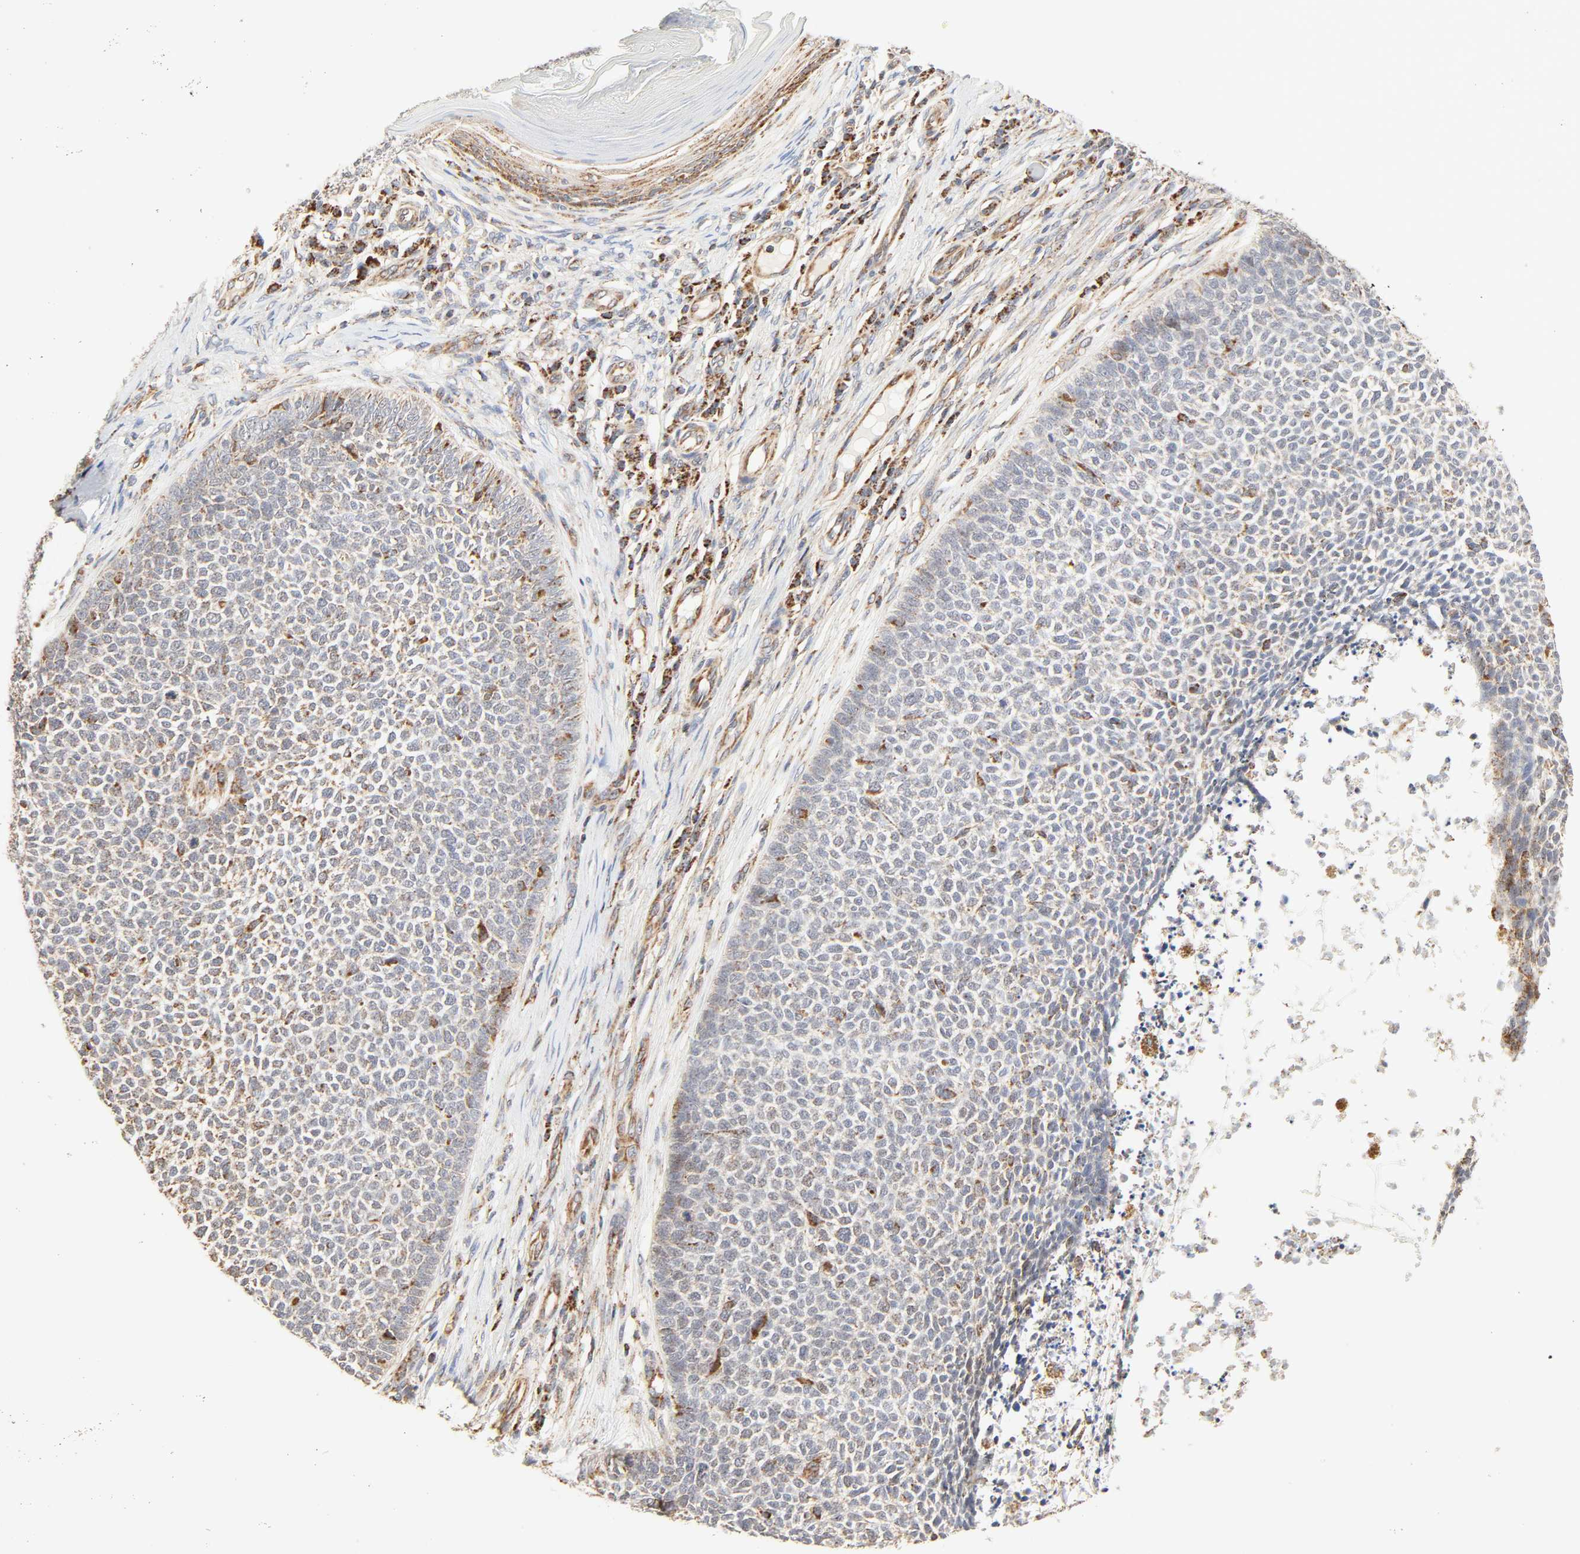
{"staining": {"intensity": "weak", "quantity": ">75%", "location": "cytoplasmic/membranous"}, "tissue": "skin cancer", "cell_type": "Tumor cells", "image_type": "cancer", "snomed": [{"axis": "morphology", "description": "Basal cell carcinoma"}, {"axis": "topography", "description": "Skin"}], "caption": "This is an image of IHC staining of skin cancer (basal cell carcinoma), which shows weak expression in the cytoplasmic/membranous of tumor cells.", "gene": "ZMAT5", "patient": {"sex": "female", "age": 84}}